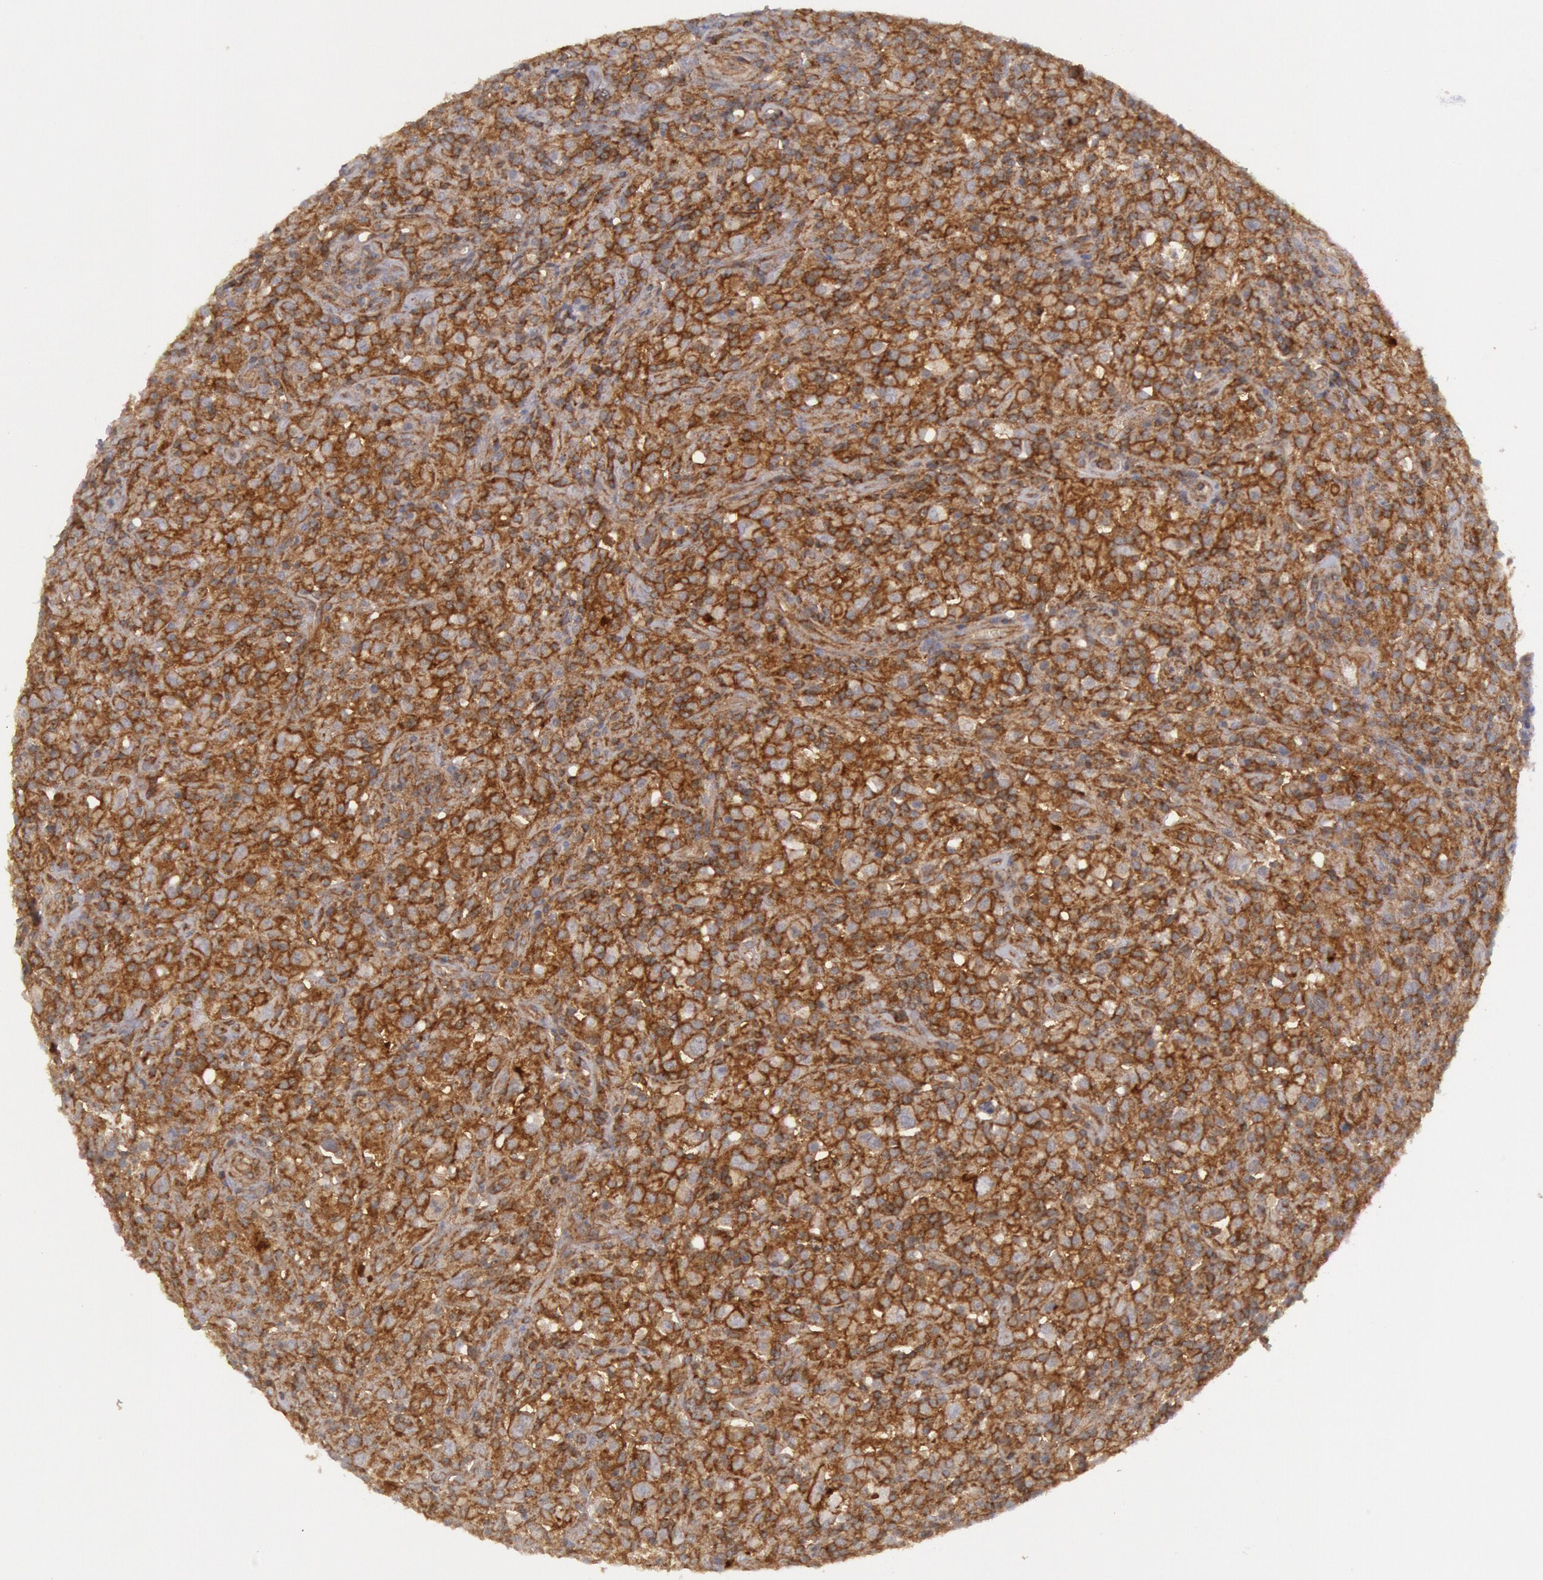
{"staining": {"intensity": "moderate", "quantity": ">75%", "location": "cytoplasmic/membranous"}, "tissue": "lymphoma", "cell_type": "Tumor cells", "image_type": "cancer", "snomed": [{"axis": "morphology", "description": "Hodgkin's disease, NOS"}, {"axis": "topography", "description": "Lymph node"}], "caption": "Protein positivity by immunohistochemistry (IHC) shows moderate cytoplasmic/membranous expression in approximately >75% of tumor cells in Hodgkin's disease.", "gene": "STX4", "patient": {"sex": "male", "age": 46}}